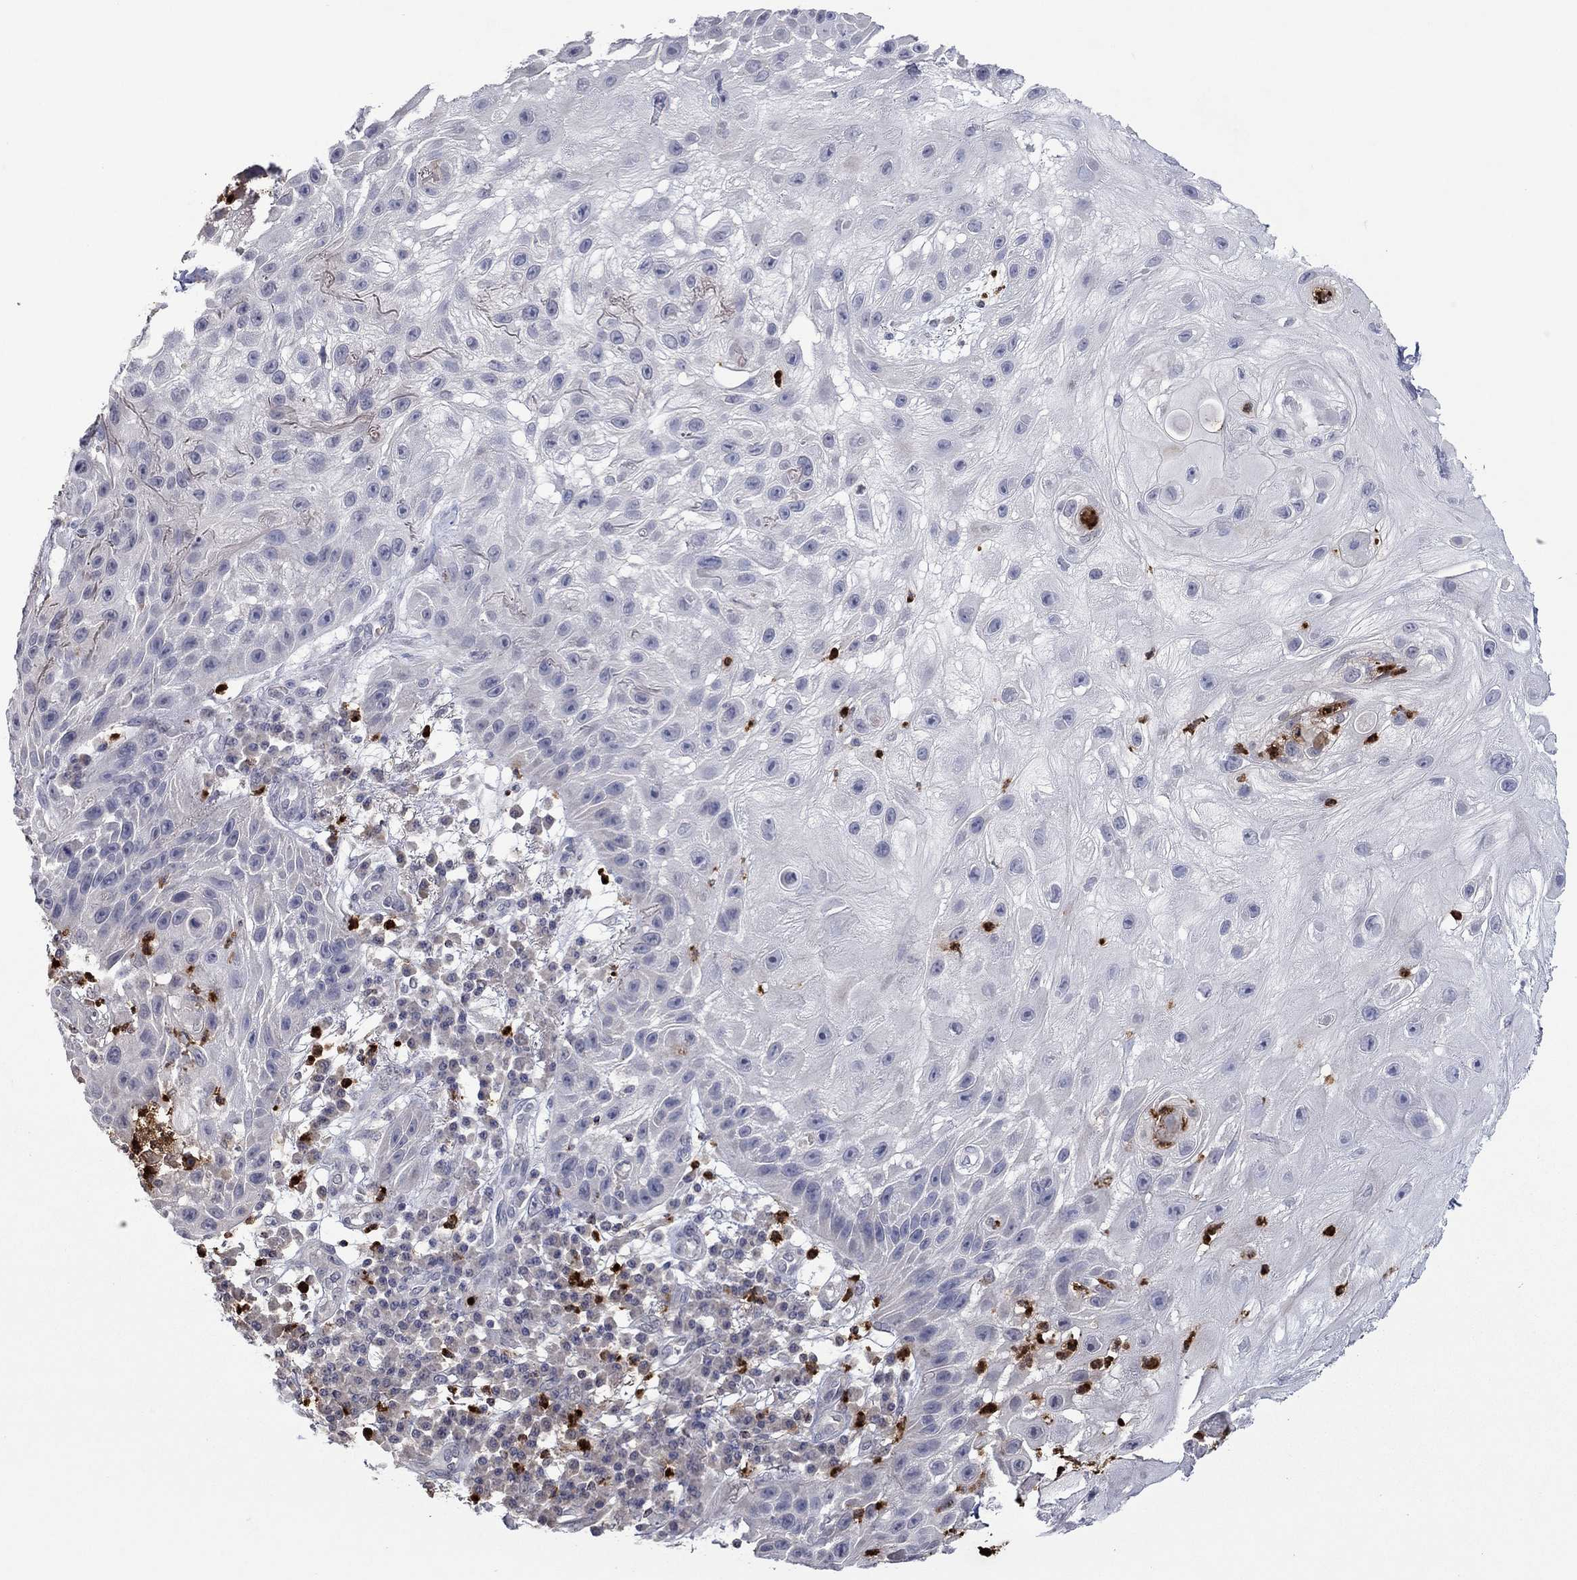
{"staining": {"intensity": "negative", "quantity": "none", "location": "none"}, "tissue": "skin cancer", "cell_type": "Tumor cells", "image_type": "cancer", "snomed": [{"axis": "morphology", "description": "Normal tissue, NOS"}, {"axis": "morphology", "description": "Squamous cell carcinoma, NOS"}, {"axis": "topography", "description": "Skin"}], "caption": "A photomicrograph of human skin cancer is negative for staining in tumor cells.", "gene": "CCL5", "patient": {"sex": "male", "age": 79}}